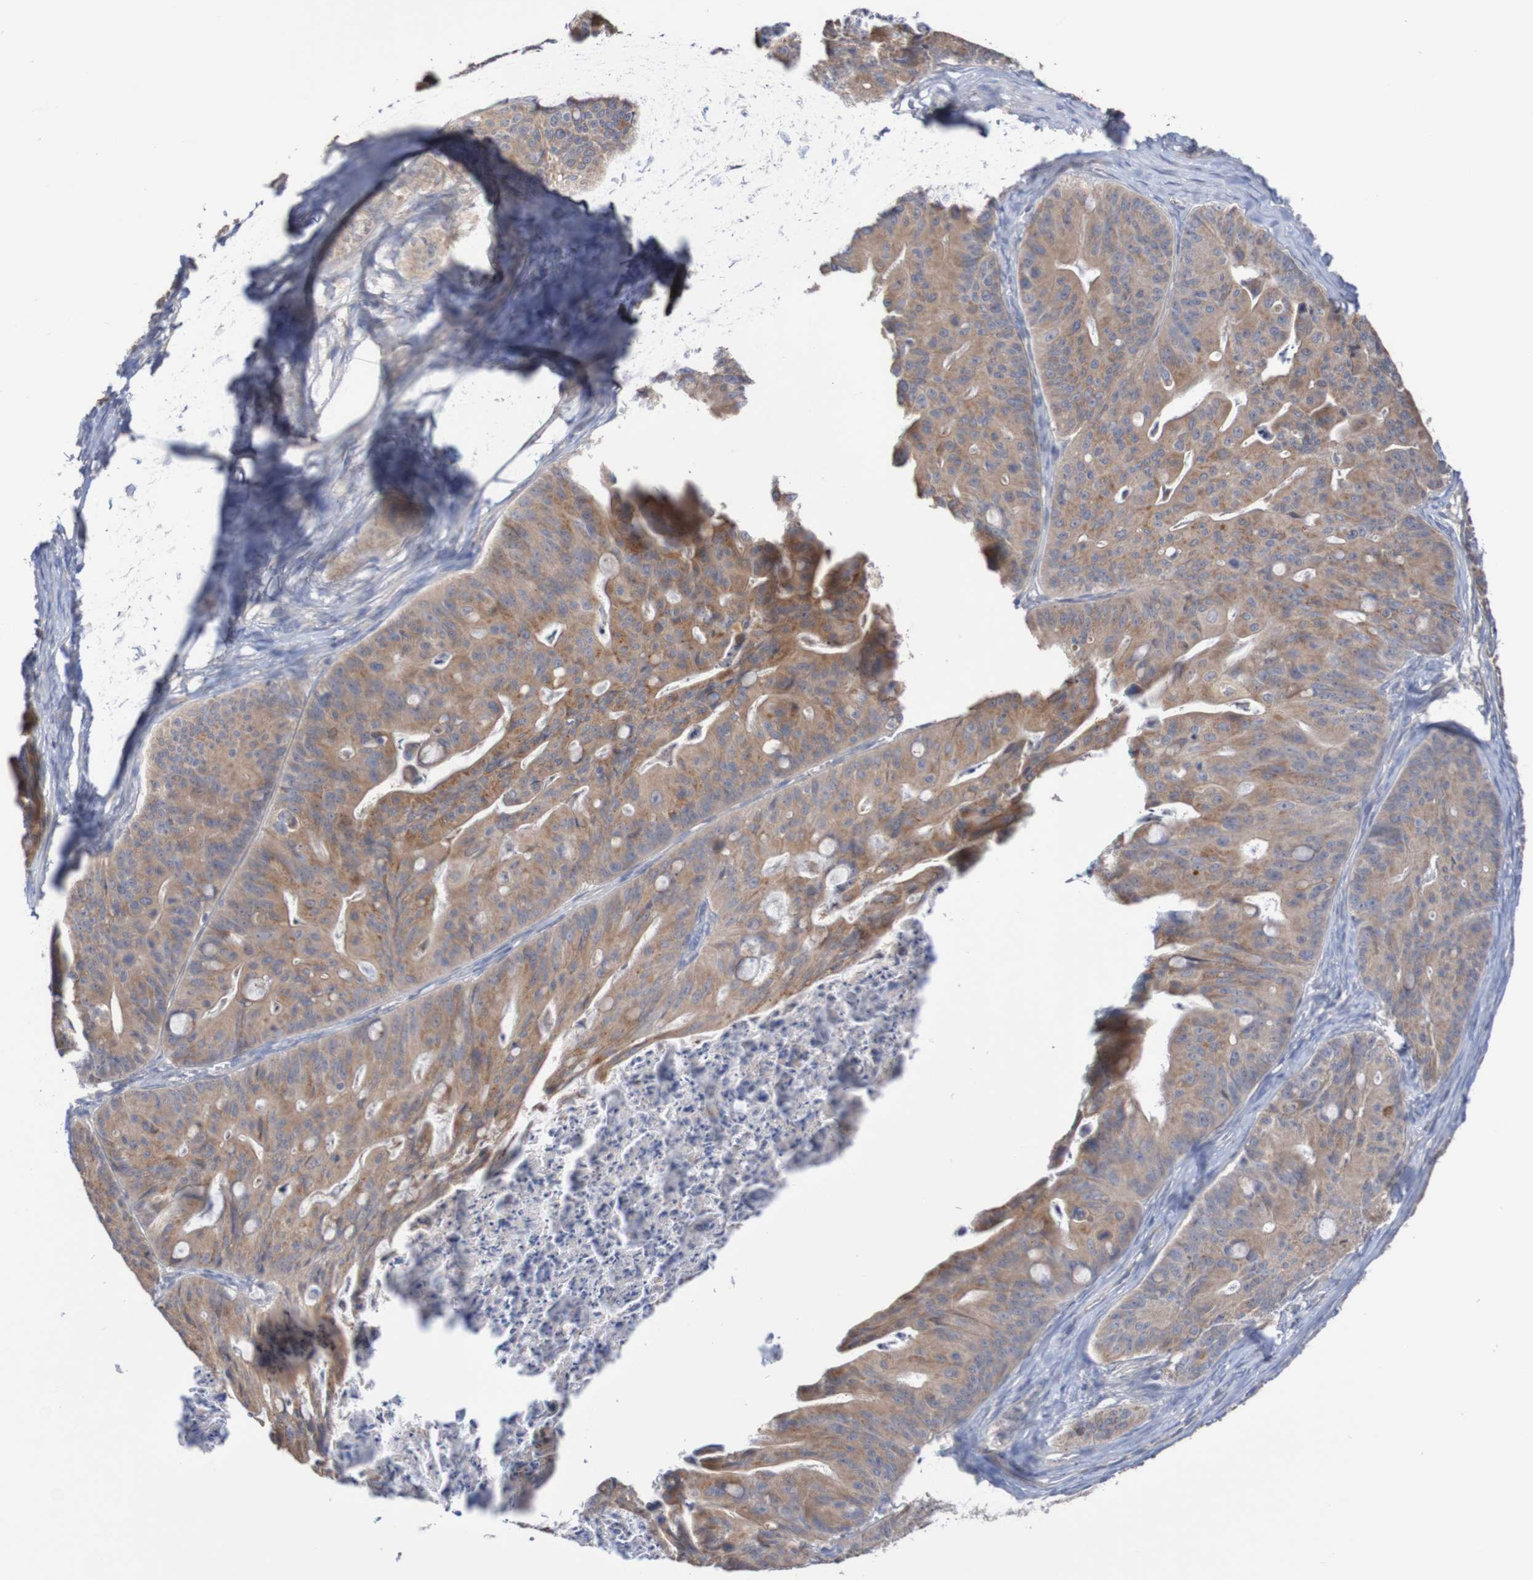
{"staining": {"intensity": "moderate", "quantity": ">75%", "location": "cytoplasmic/membranous"}, "tissue": "ovarian cancer", "cell_type": "Tumor cells", "image_type": "cancer", "snomed": [{"axis": "morphology", "description": "Cystadenocarcinoma, mucinous, NOS"}, {"axis": "topography", "description": "Ovary"}], "caption": "This photomicrograph reveals immunohistochemistry staining of human ovarian cancer (mucinous cystadenocarcinoma), with medium moderate cytoplasmic/membranous expression in about >75% of tumor cells.", "gene": "PHYH", "patient": {"sex": "female", "age": 37}}